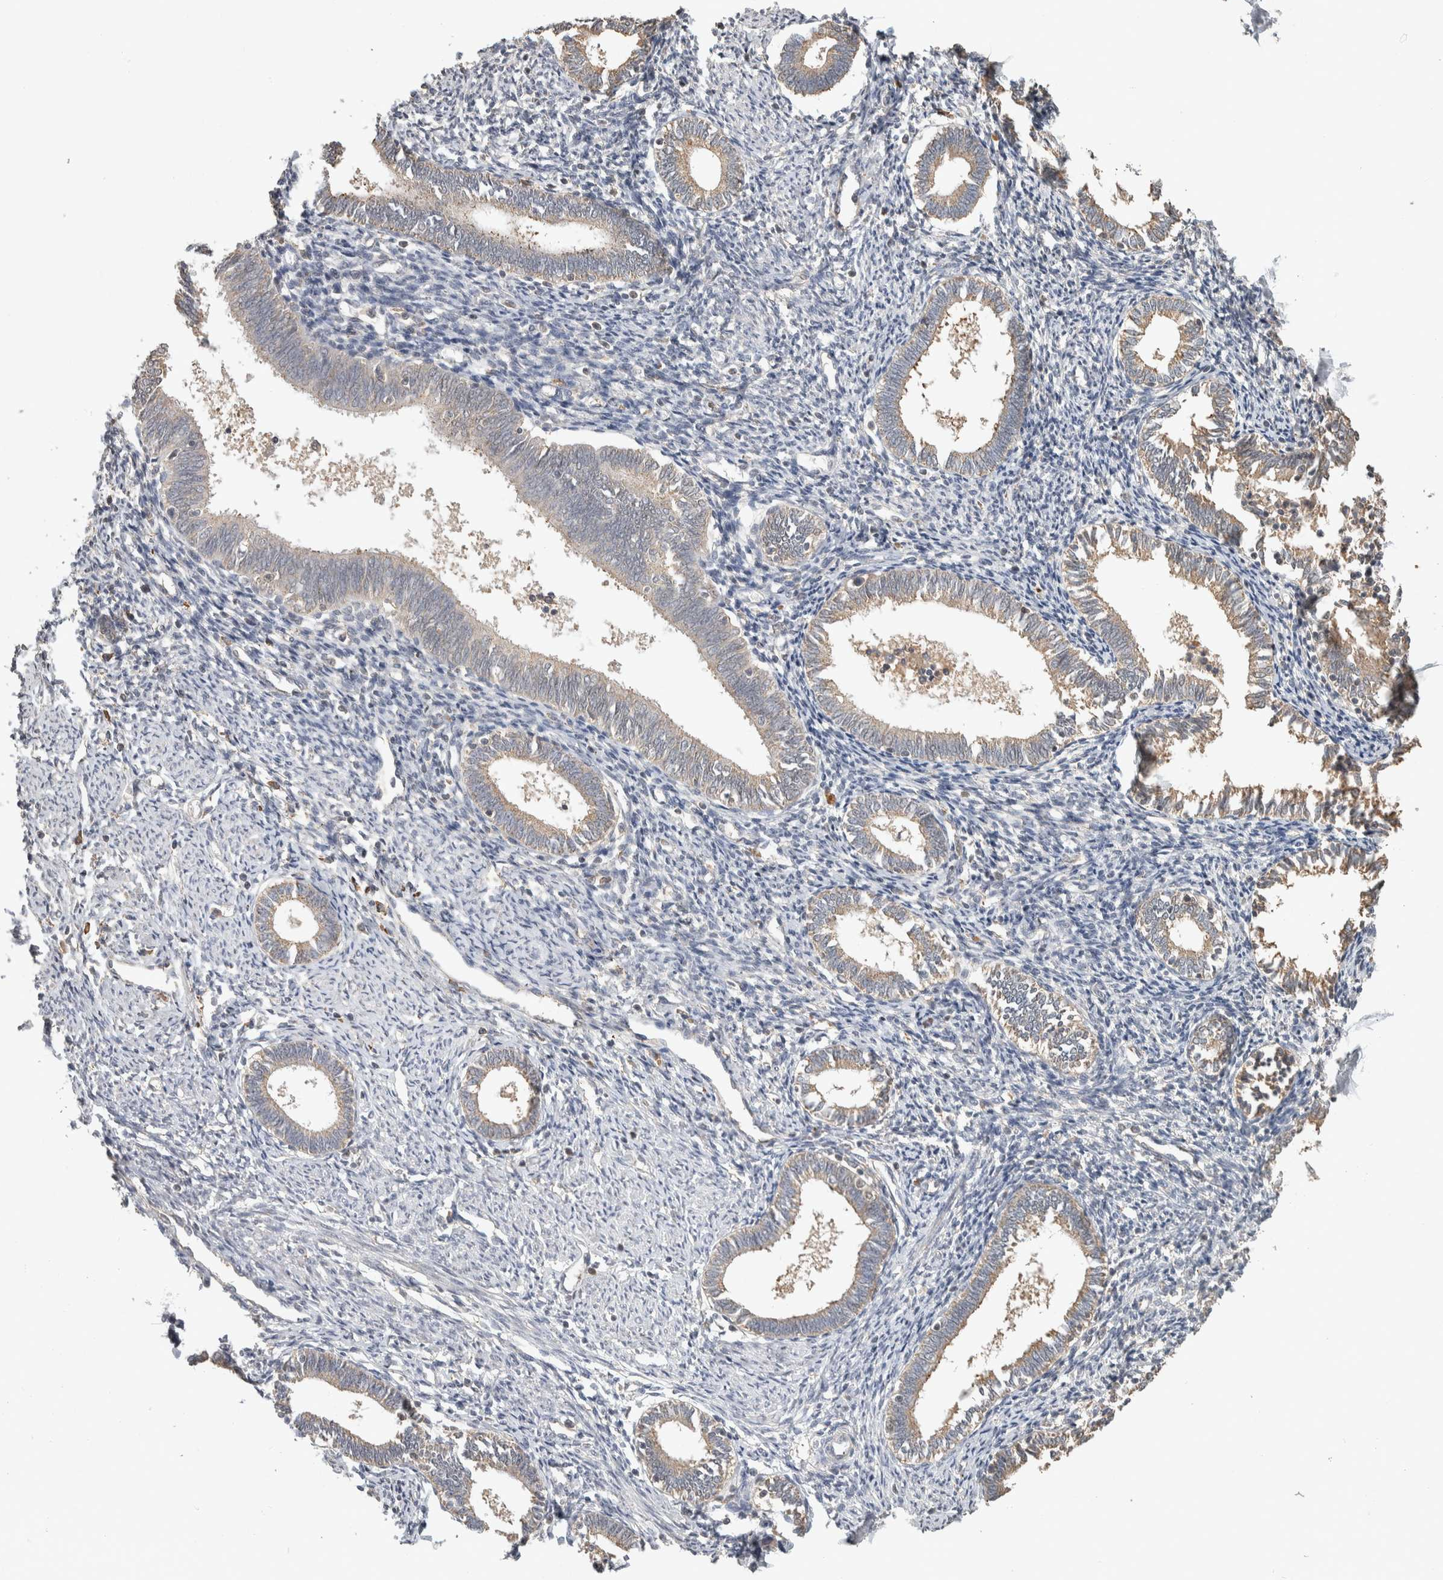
{"staining": {"intensity": "negative", "quantity": "none", "location": "none"}, "tissue": "endometrium", "cell_type": "Cells in endometrial stroma", "image_type": "normal", "snomed": [{"axis": "morphology", "description": "Normal tissue, NOS"}, {"axis": "topography", "description": "Endometrium"}], "caption": "DAB immunohistochemical staining of benign endometrium displays no significant expression in cells in endometrial stroma.", "gene": "EIF3H", "patient": {"sex": "female", "age": 41}}